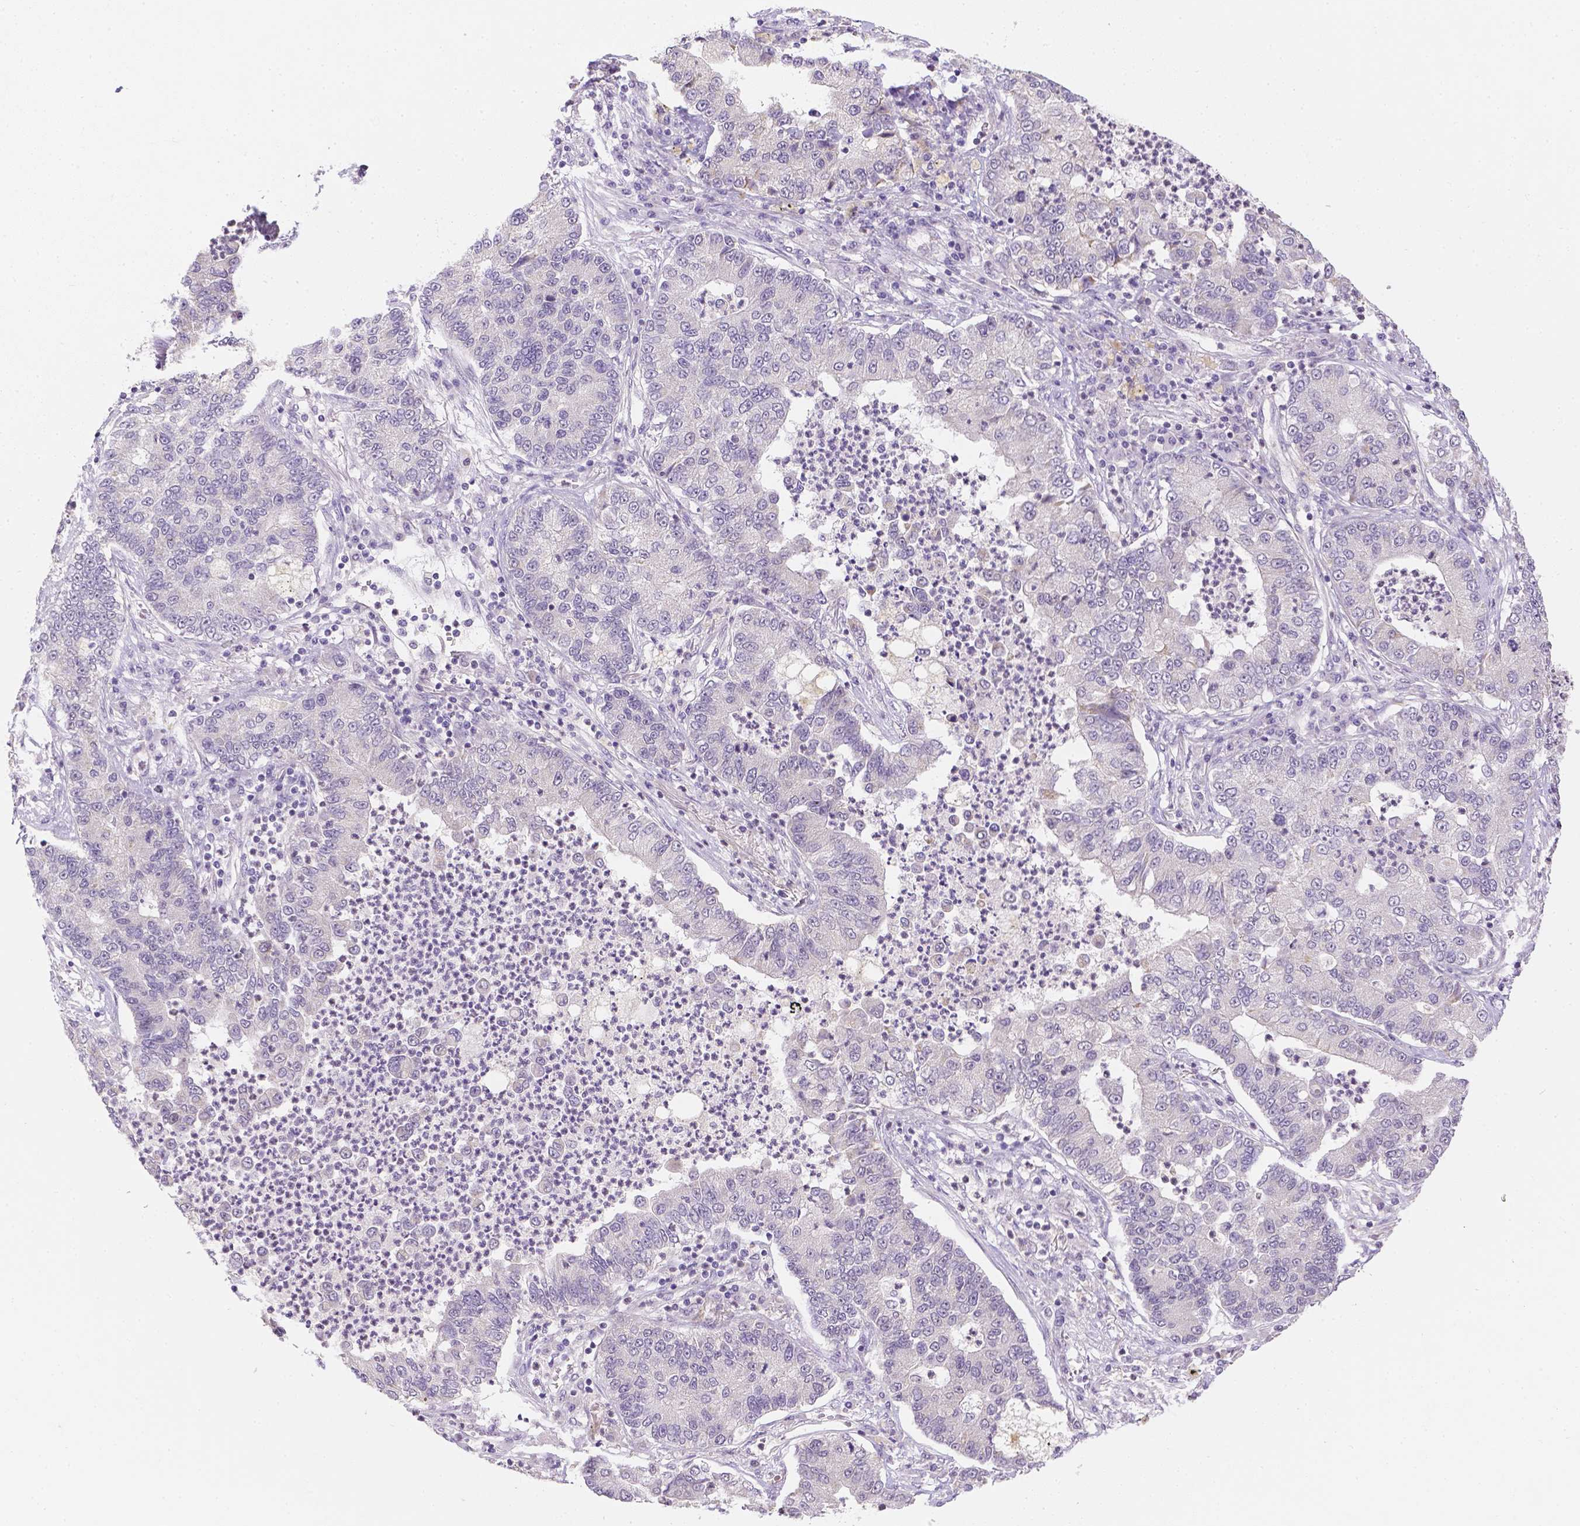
{"staining": {"intensity": "negative", "quantity": "none", "location": "none"}, "tissue": "lung cancer", "cell_type": "Tumor cells", "image_type": "cancer", "snomed": [{"axis": "morphology", "description": "Adenocarcinoma, NOS"}, {"axis": "topography", "description": "Lung"}], "caption": "High power microscopy image of an immunohistochemistry (IHC) histopathology image of lung cancer (adenocarcinoma), revealing no significant positivity in tumor cells.", "gene": "ZNF280B", "patient": {"sex": "female", "age": 57}}